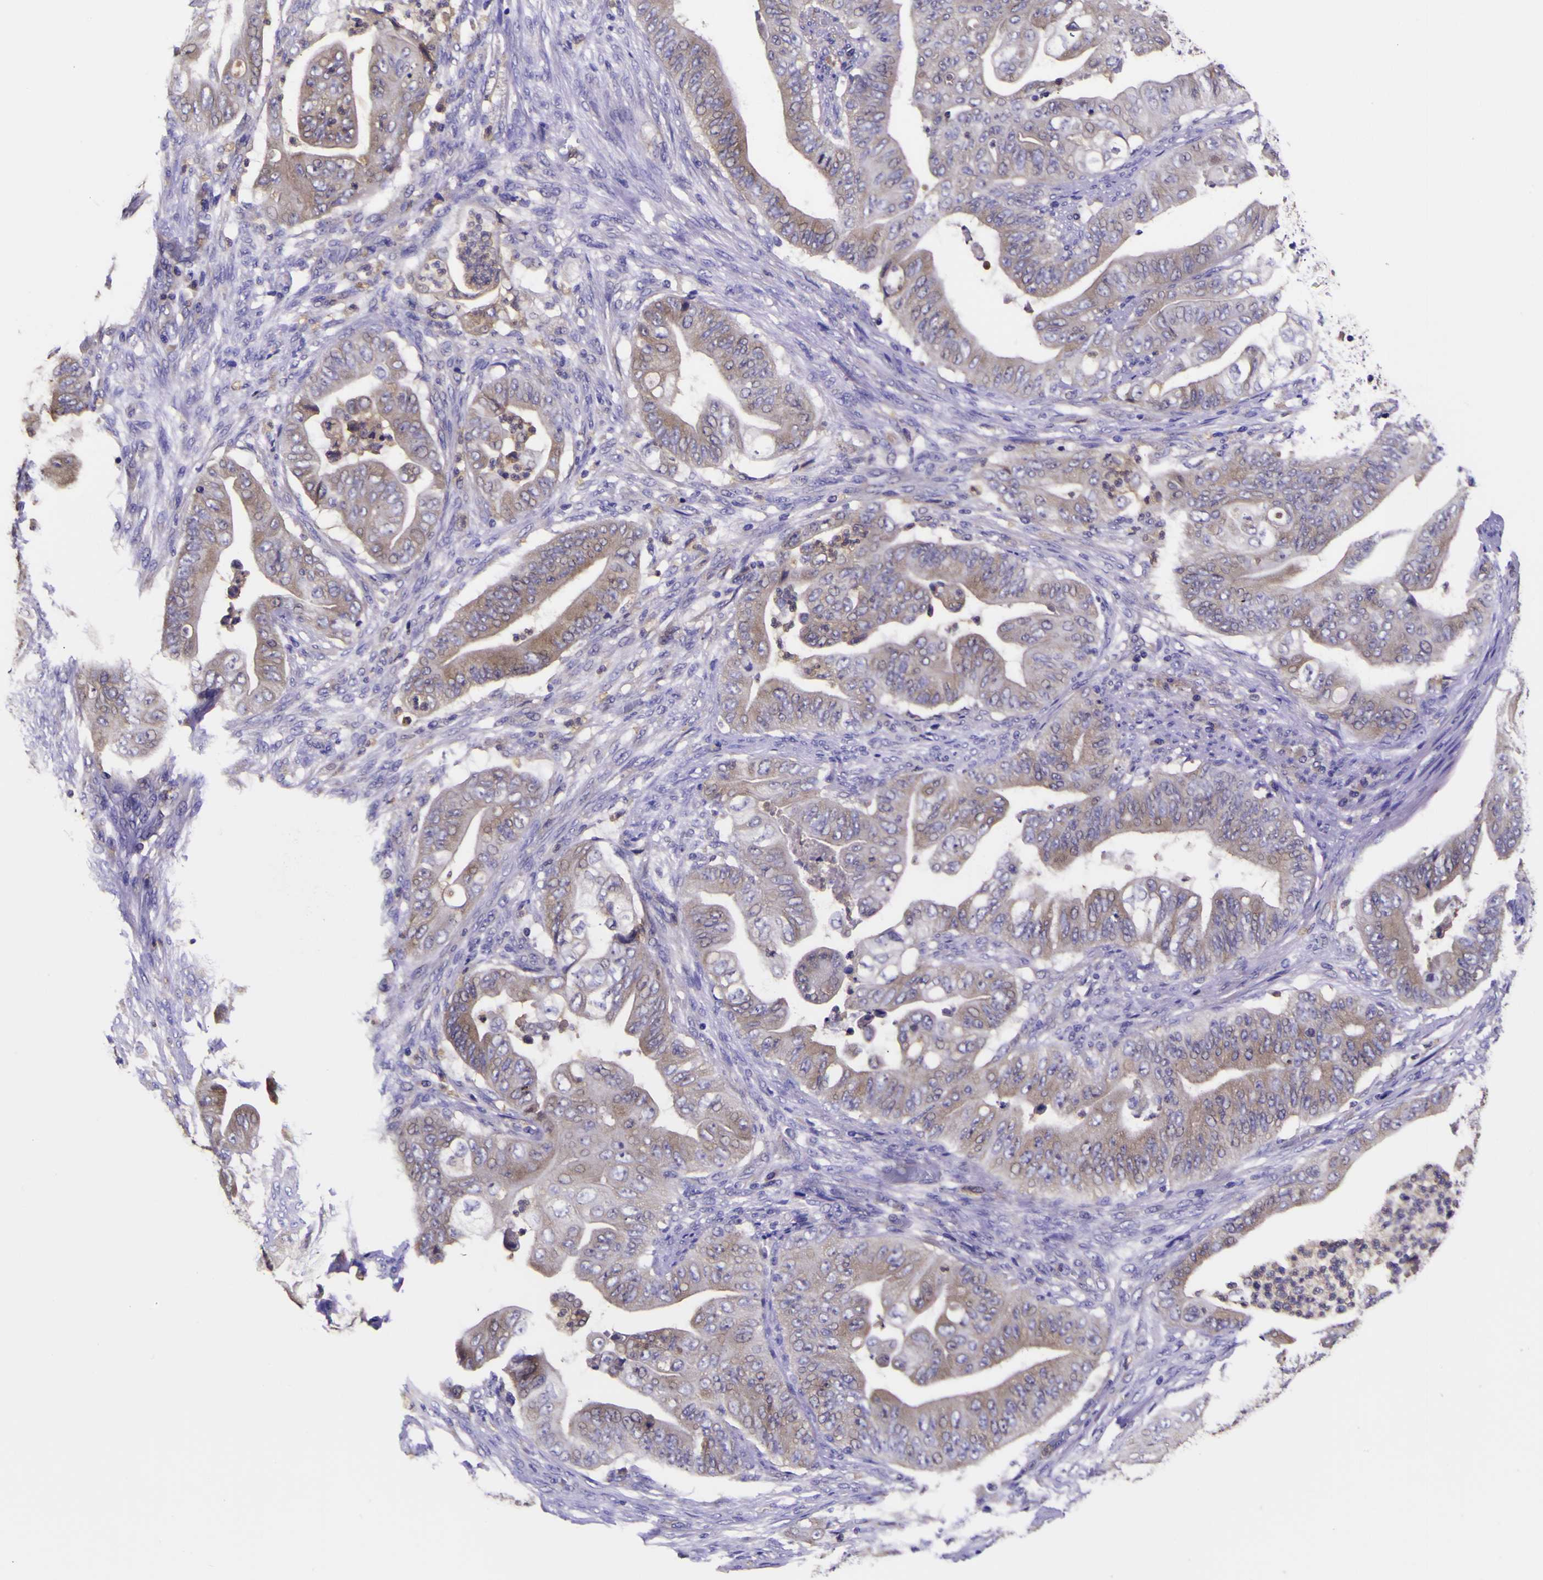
{"staining": {"intensity": "weak", "quantity": ">75%", "location": "cytoplasmic/membranous"}, "tissue": "stomach cancer", "cell_type": "Tumor cells", "image_type": "cancer", "snomed": [{"axis": "morphology", "description": "Adenocarcinoma, NOS"}, {"axis": "topography", "description": "Stomach"}], "caption": "Stomach cancer (adenocarcinoma) was stained to show a protein in brown. There is low levels of weak cytoplasmic/membranous expression in approximately >75% of tumor cells.", "gene": "MAPK14", "patient": {"sex": "female", "age": 73}}